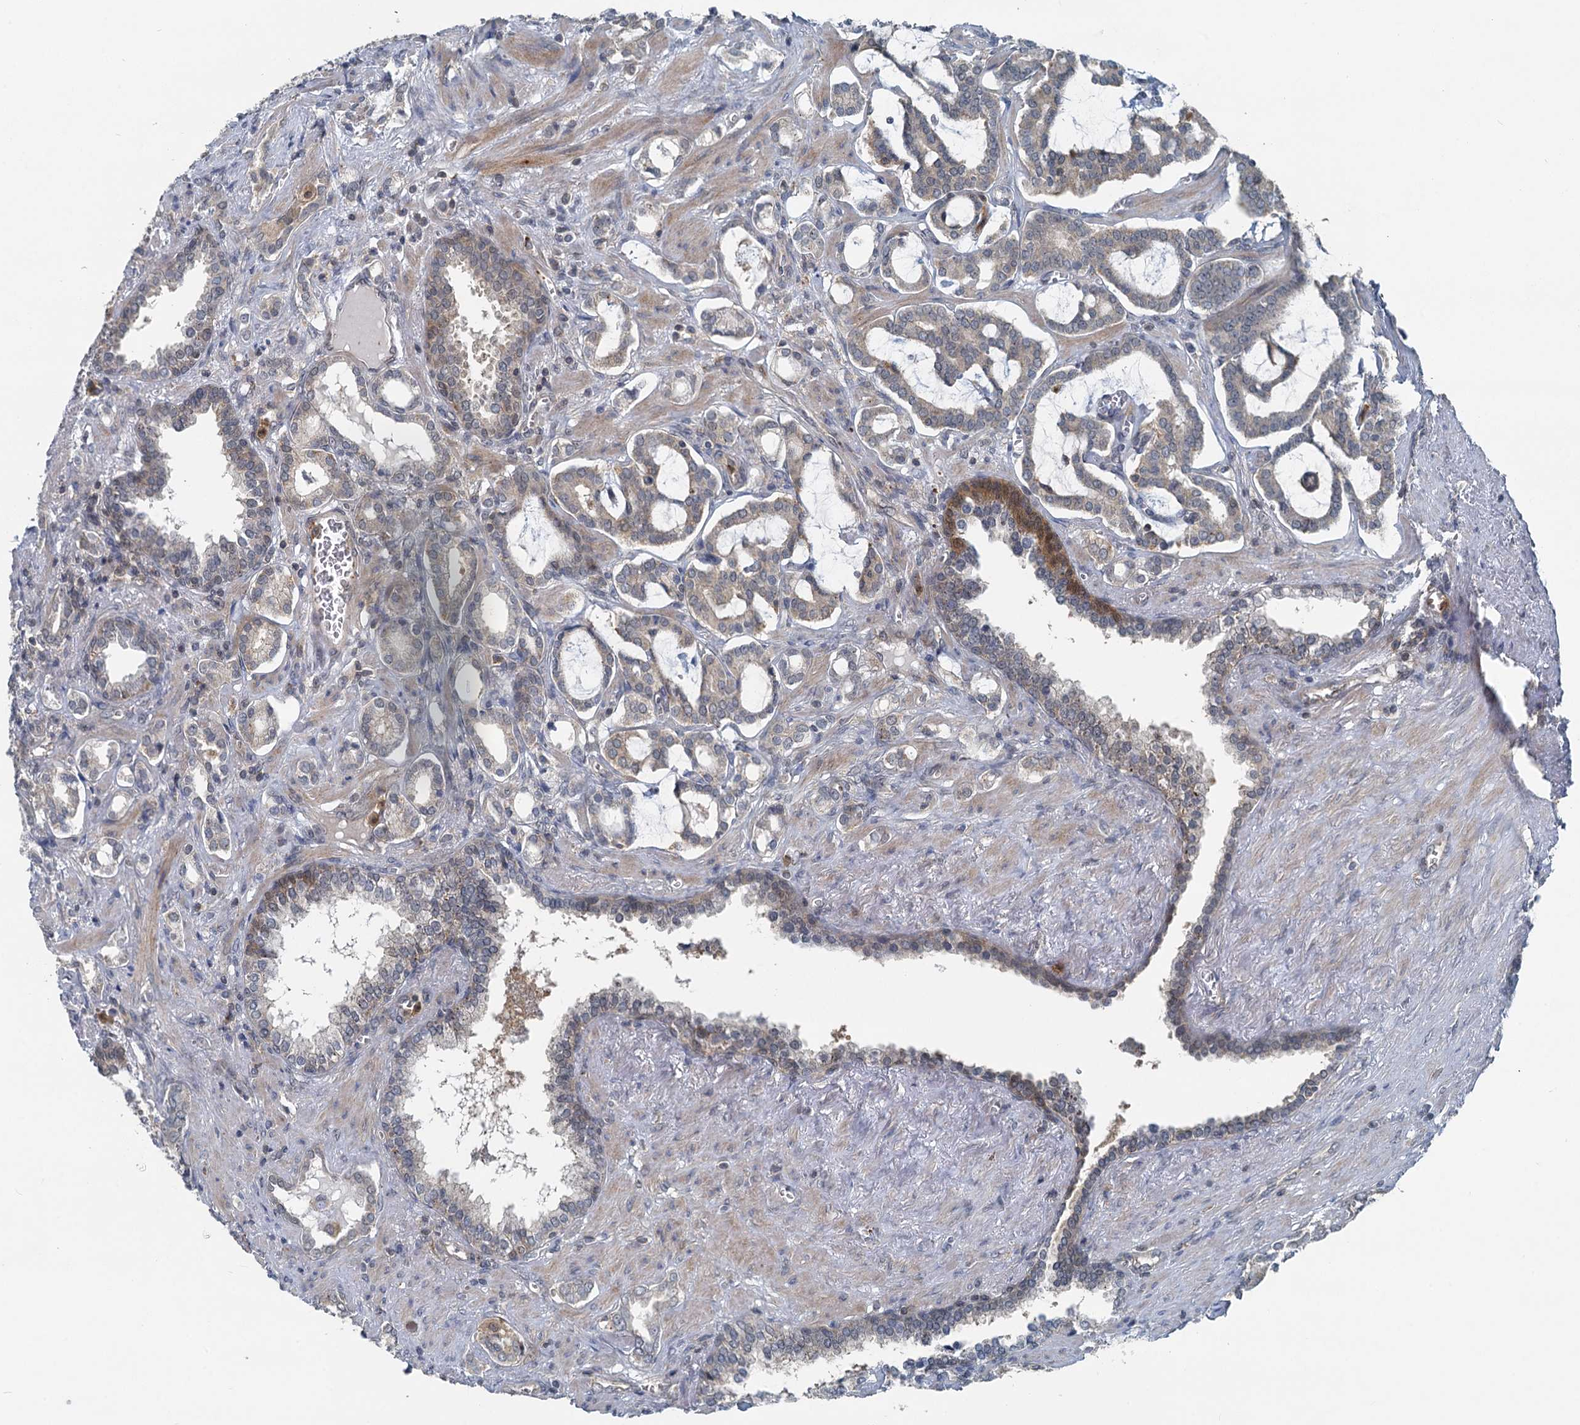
{"staining": {"intensity": "weak", "quantity": "25%-75%", "location": "cytoplasmic/membranous"}, "tissue": "prostate cancer", "cell_type": "Tumor cells", "image_type": "cancer", "snomed": [{"axis": "morphology", "description": "Adenocarcinoma, High grade"}, {"axis": "topography", "description": "Prostate and seminal vesicle, NOS"}], "caption": "This is an image of immunohistochemistry staining of prostate cancer (high-grade adenocarcinoma), which shows weak positivity in the cytoplasmic/membranous of tumor cells.", "gene": "GCLM", "patient": {"sex": "male", "age": 67}}